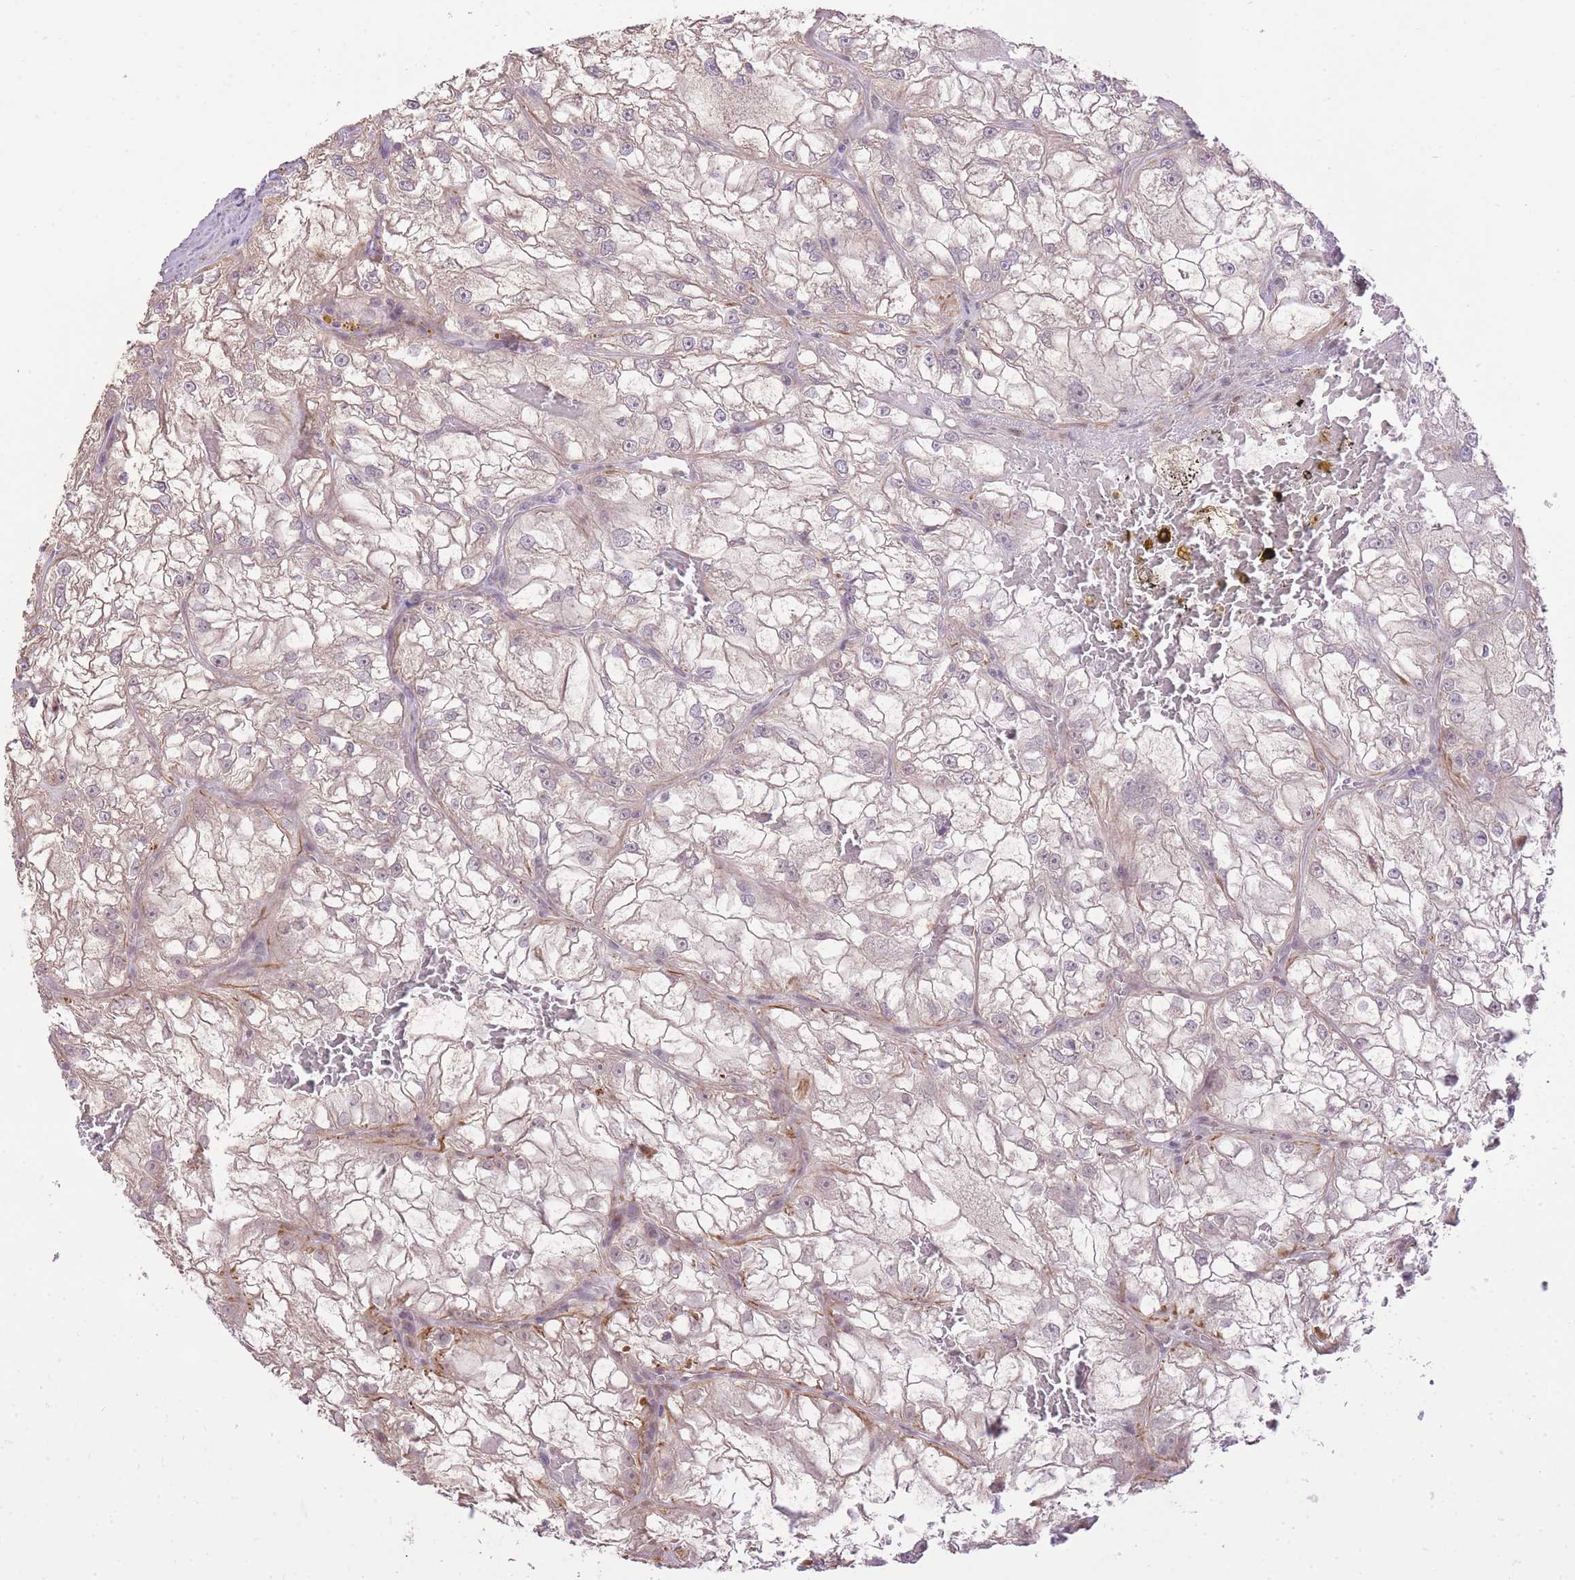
{"staining": {"intensity": "negative", "quantity": "none", "location": "none"}, "tissue": "renal cancer", "cell_type": "Tumor cells", "image_type": "cancer", "snomed": [{"axis": "morphology", "description": "Adenocarcinoma, NOS"}, {"axis": "topography", "description": "Kidney"}], "caption": "Histopathology image shows no significant protein positivity in tumor cells of adenocarcinoma (renal).", "gene": "ELL", "patient": {"sex": "female", "age": 72}}